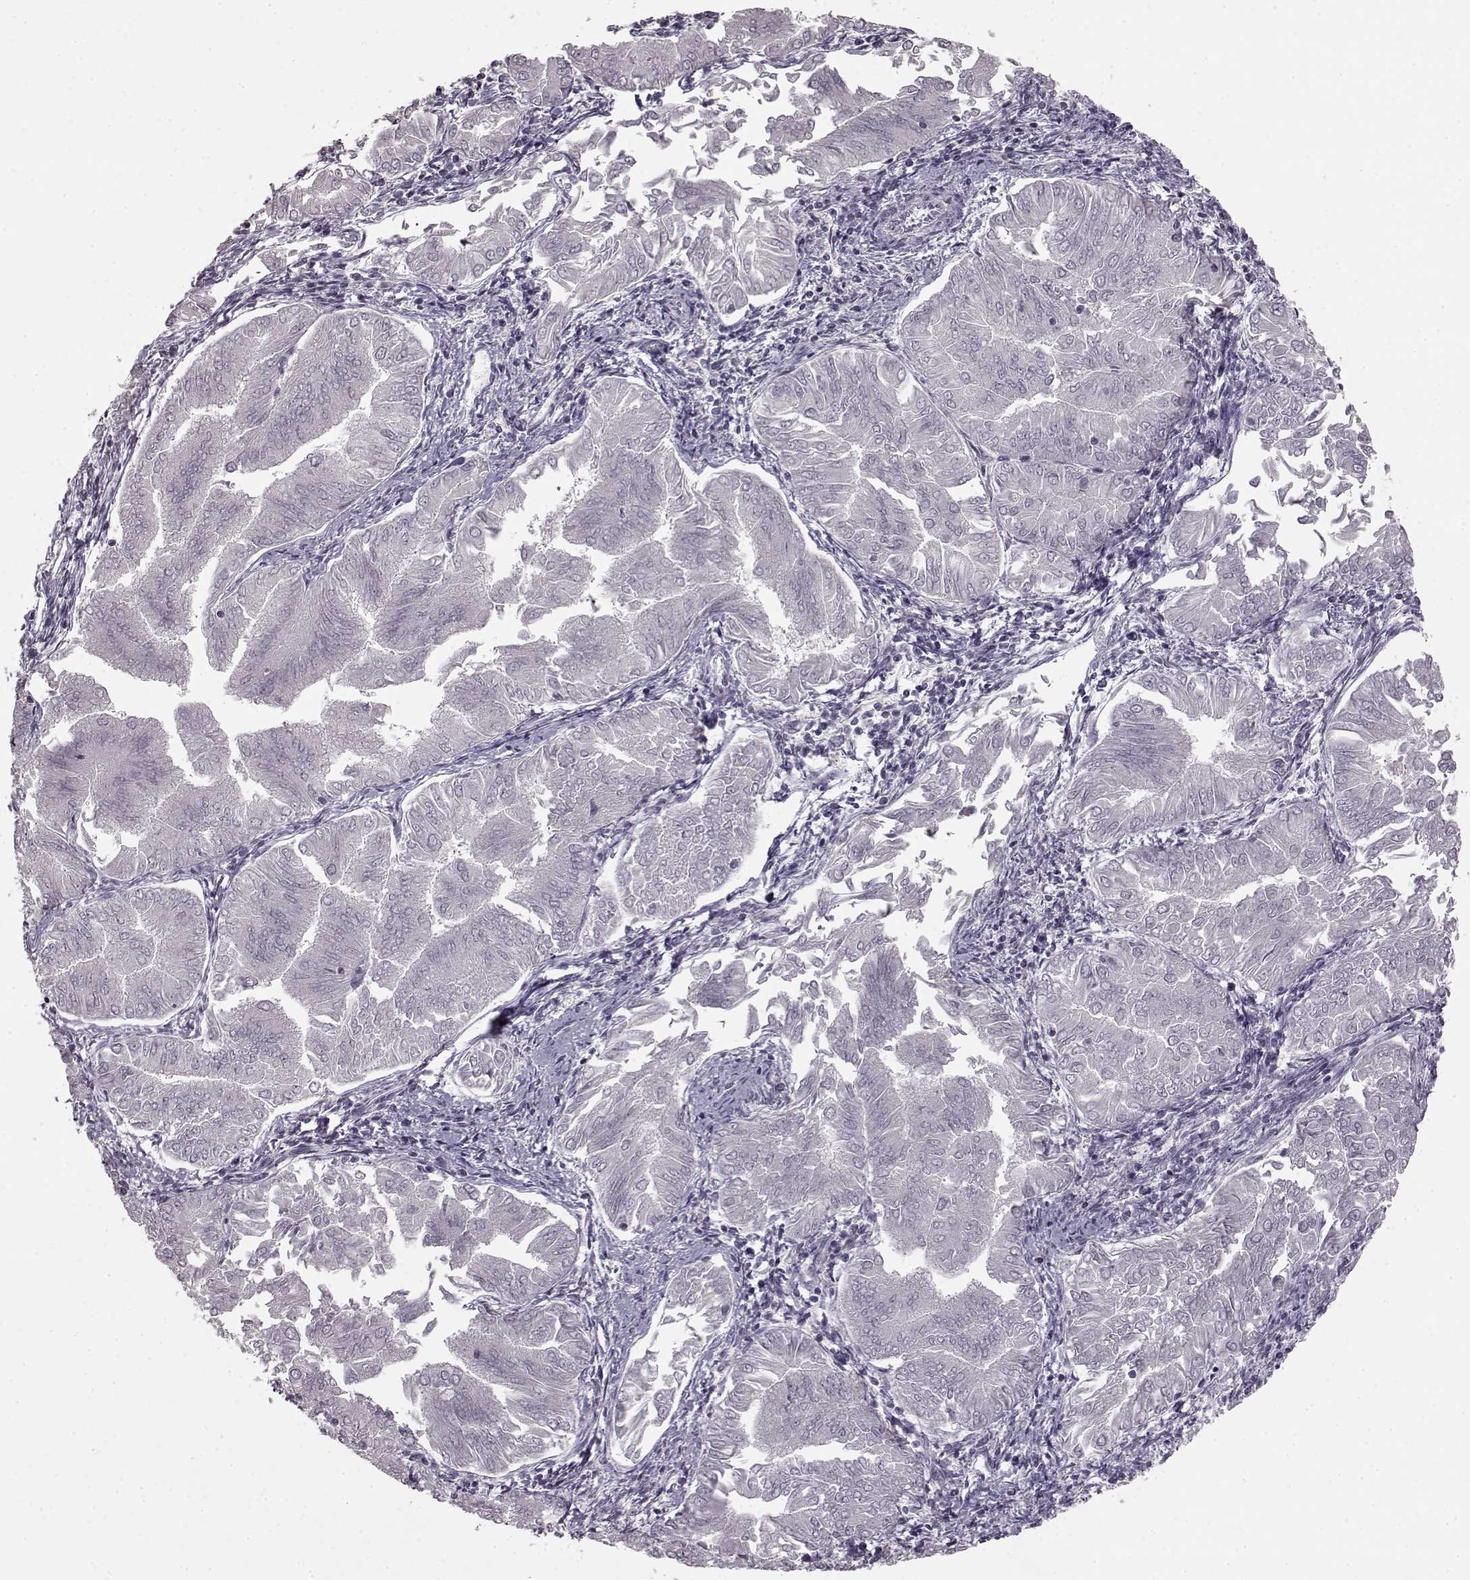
{"staining": {"intensity": "negative", "quantity": "none", "location": "none"}, "tissue": "endometrial cancer", "cell_type": "Tumor cells", "image_type": "cancer", "snomed": [{"axis": "morphology", "description": "Adenocarcinoma, NOS"}, {"axis": "topography", "description": "Endometrium"}], "caption": "A photomicrograph of human adenocarcinoma (endometrial) is negative for staining in tumor cells. The staining is performed using DAB (3,3'-diaminobenzidine) brown chromogen with nuclei counter-stained in using hematoxylin.", "gene": "LHB", "patient": {"sex": "female", "age": 53}}